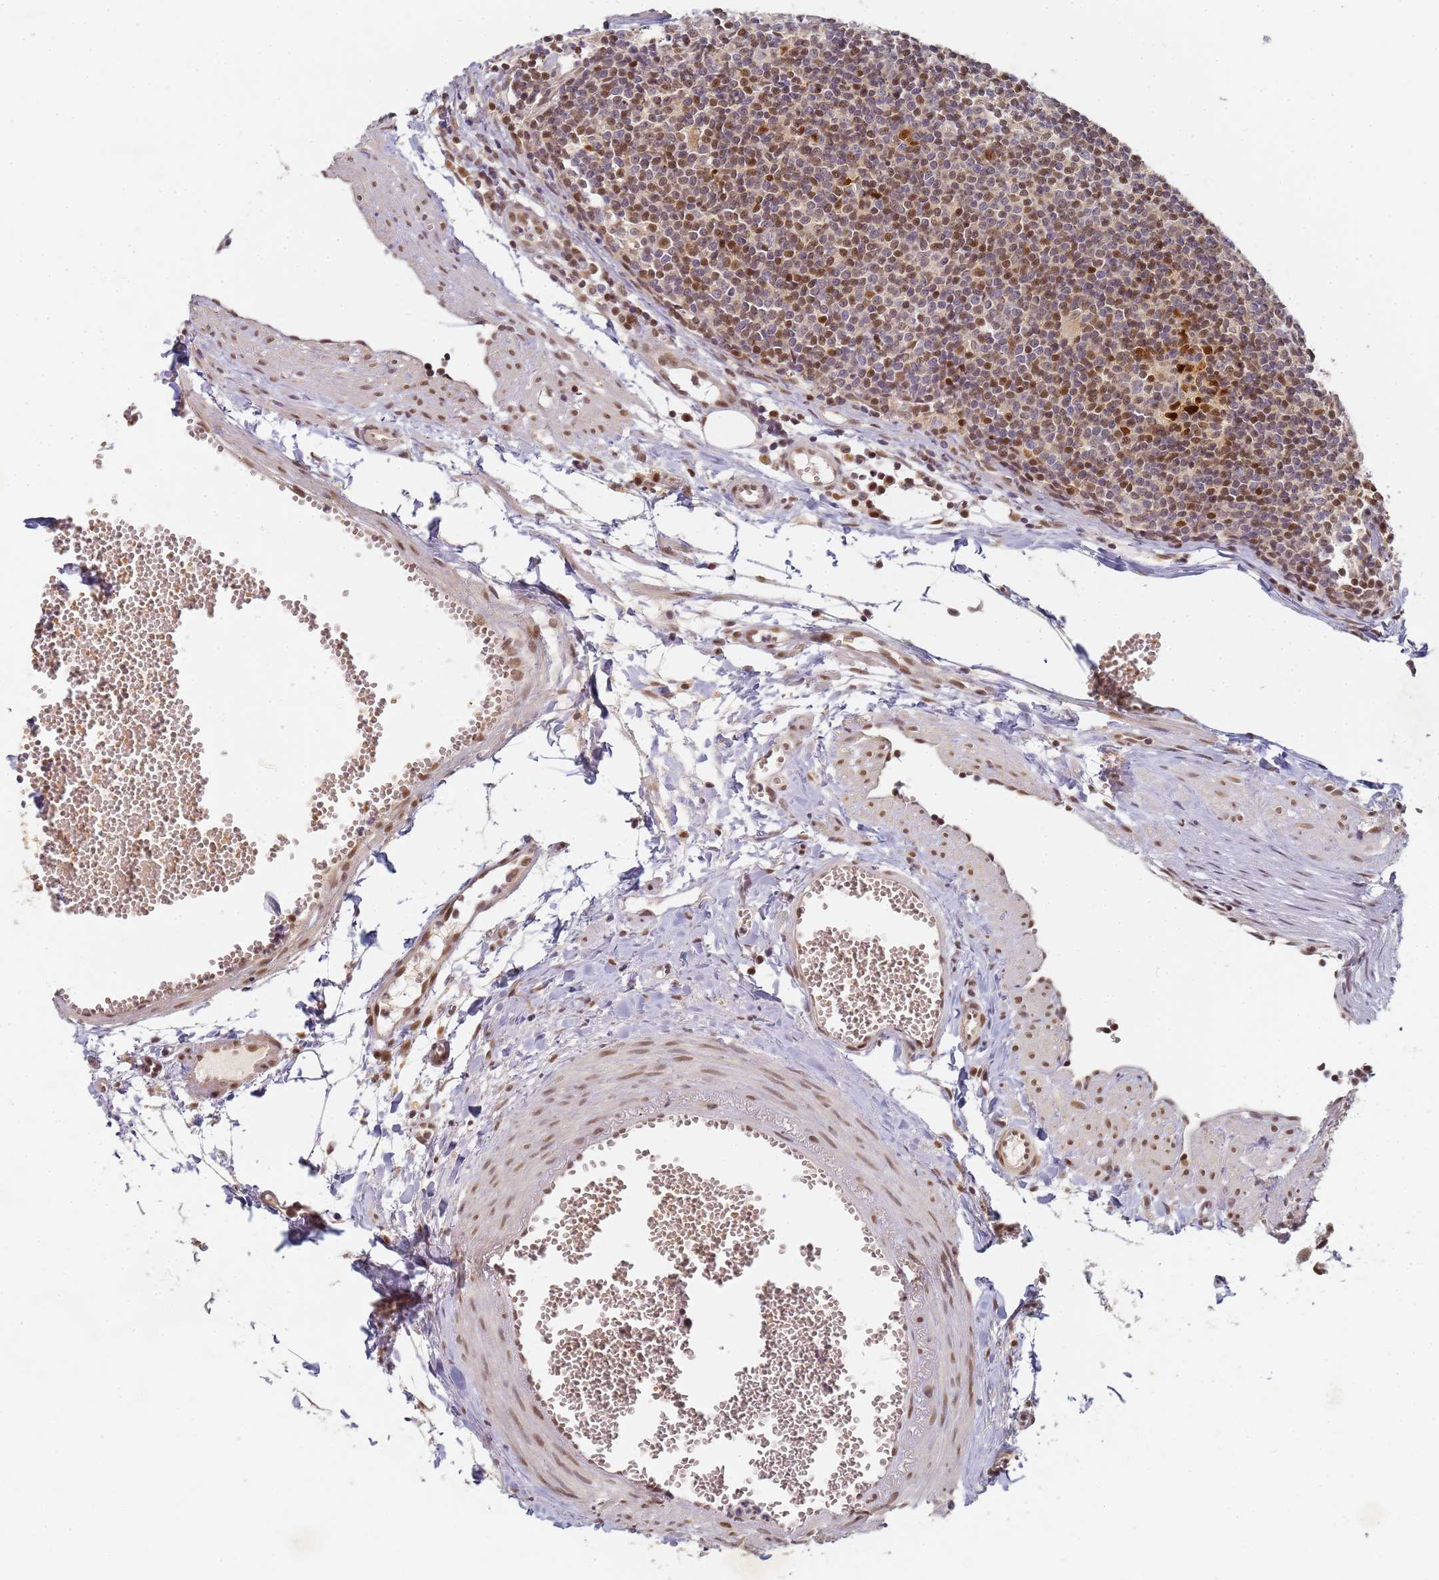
{"staining": {"intensity": "strong", "quantity": ">75%", "location": "cytoplasmic/membranous,nuclear"}, "tissue": "lymph node", "cell_type": "Germinal center cells", "image_type": "normal", "snomed": [{"axis": "morphology", "description": "Normal tissue, NOS"}, {"axis": "topography", "description": "Lymph node"}], "caption": "A brown stain labels strong cytoplasmic/membranous,nuclear staining of a protein in germinal center cells of normal human lymph node. The staining was performed using DAB (3,3'-diaminobenzidine), with brown indicating positive protein expression. Nuclei are stained blue with hematoxylin.", "gene": "HMCES", "patient": {"sex": "female", "age": 27}}